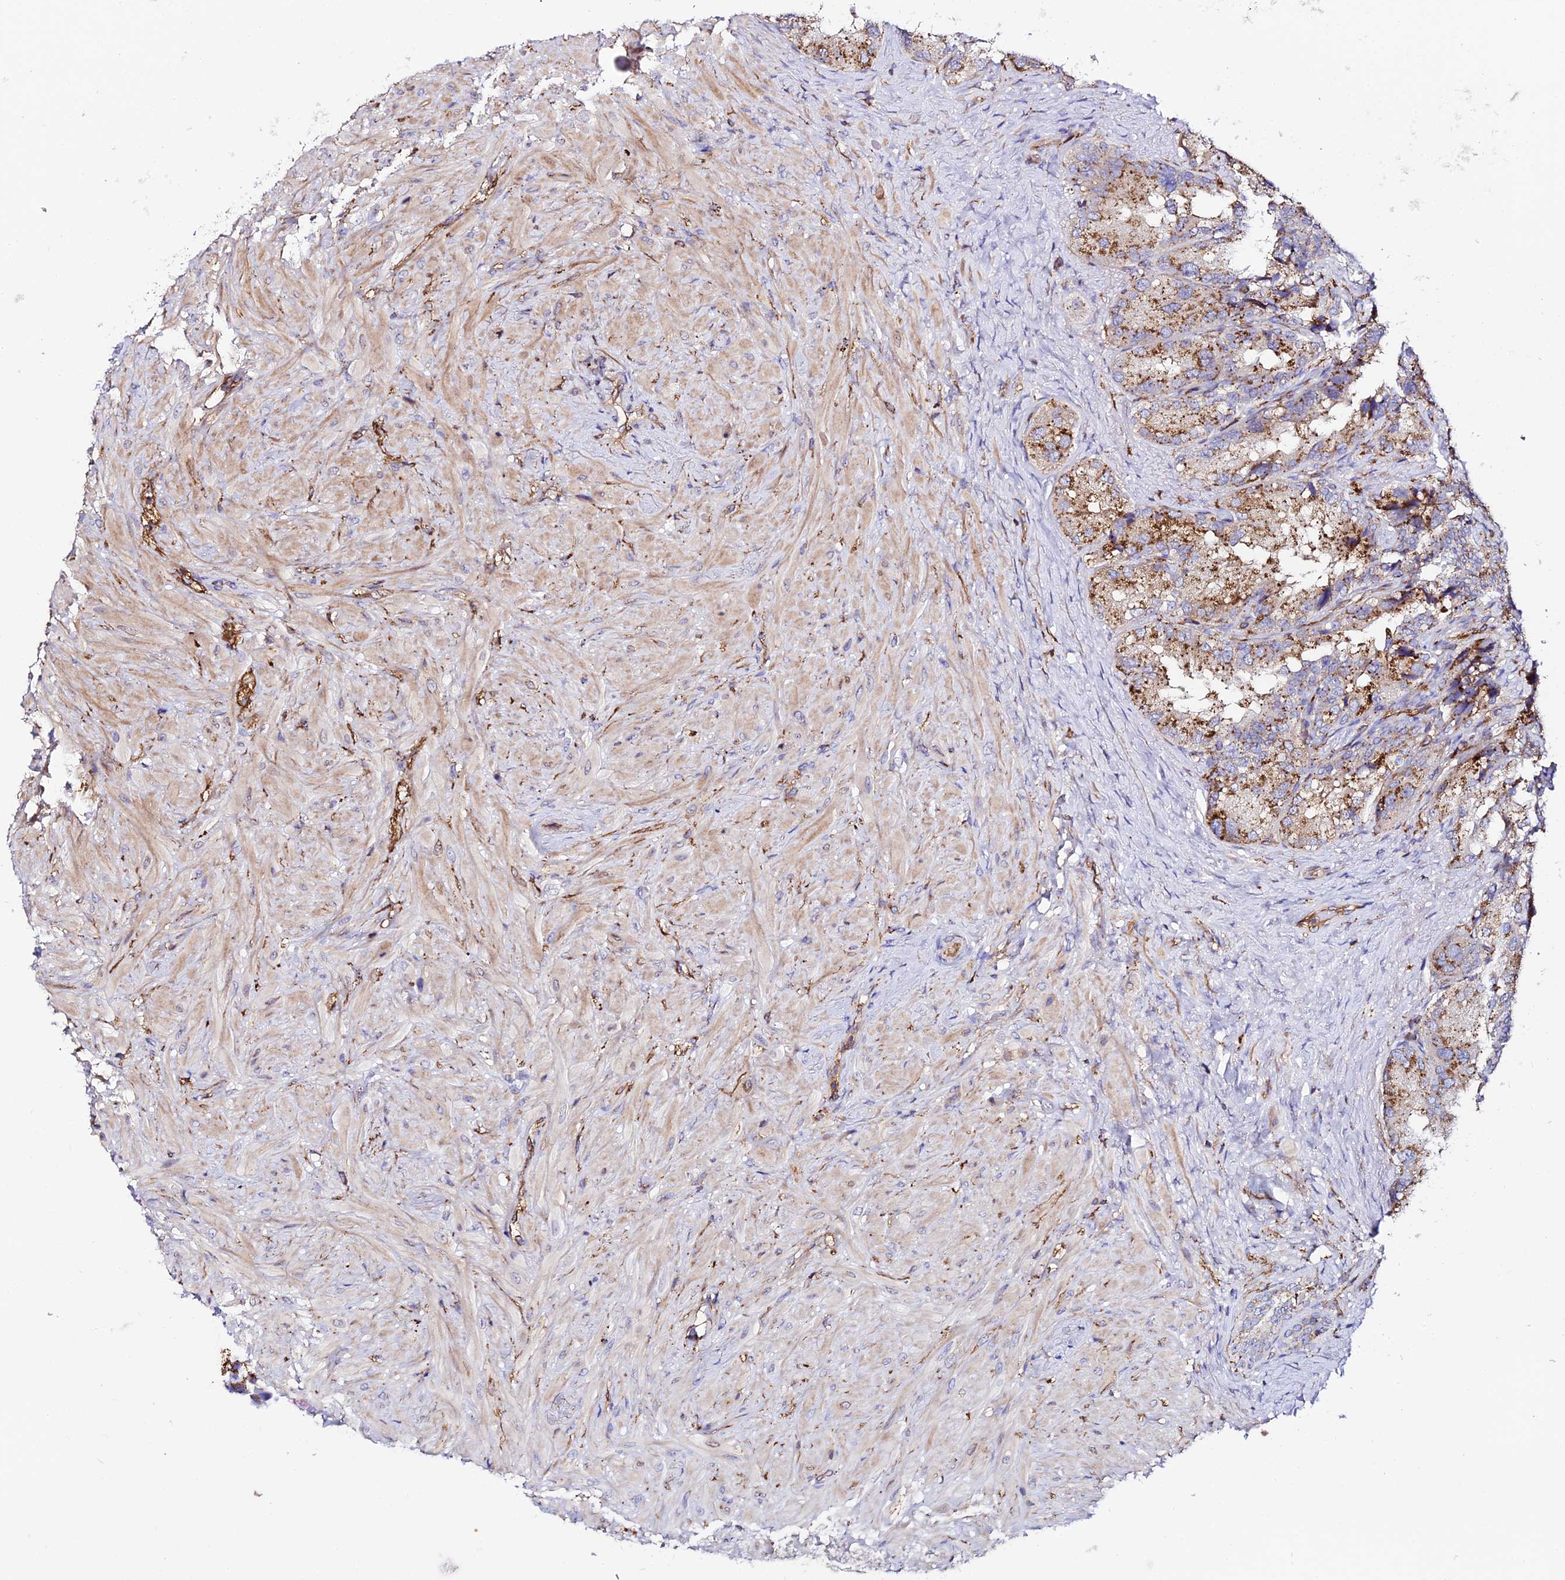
{"staining": {"intensity": "strong", "quantity": "25%-75%", "location": "cytoplasmic/membranous"}, "tissue": "seminal vesicle", "cell_type": "Glandular cells", "image_type": "normal", "snomed": [{"axis": "morphology", "description": "Normal tissue, NOS"}, {"axis": "topography", "description": "Seminal veicle"}, {"axis": "topography", "description": "Peripheral nerve tissue"}], "caption": "The immunohistochemical stain labels strong cytoplasmic/membranous staining in glandular cells of normal seminal vesicle.", "gene": "TRPV2", "patient": {"sex": "male", "age": 67}}